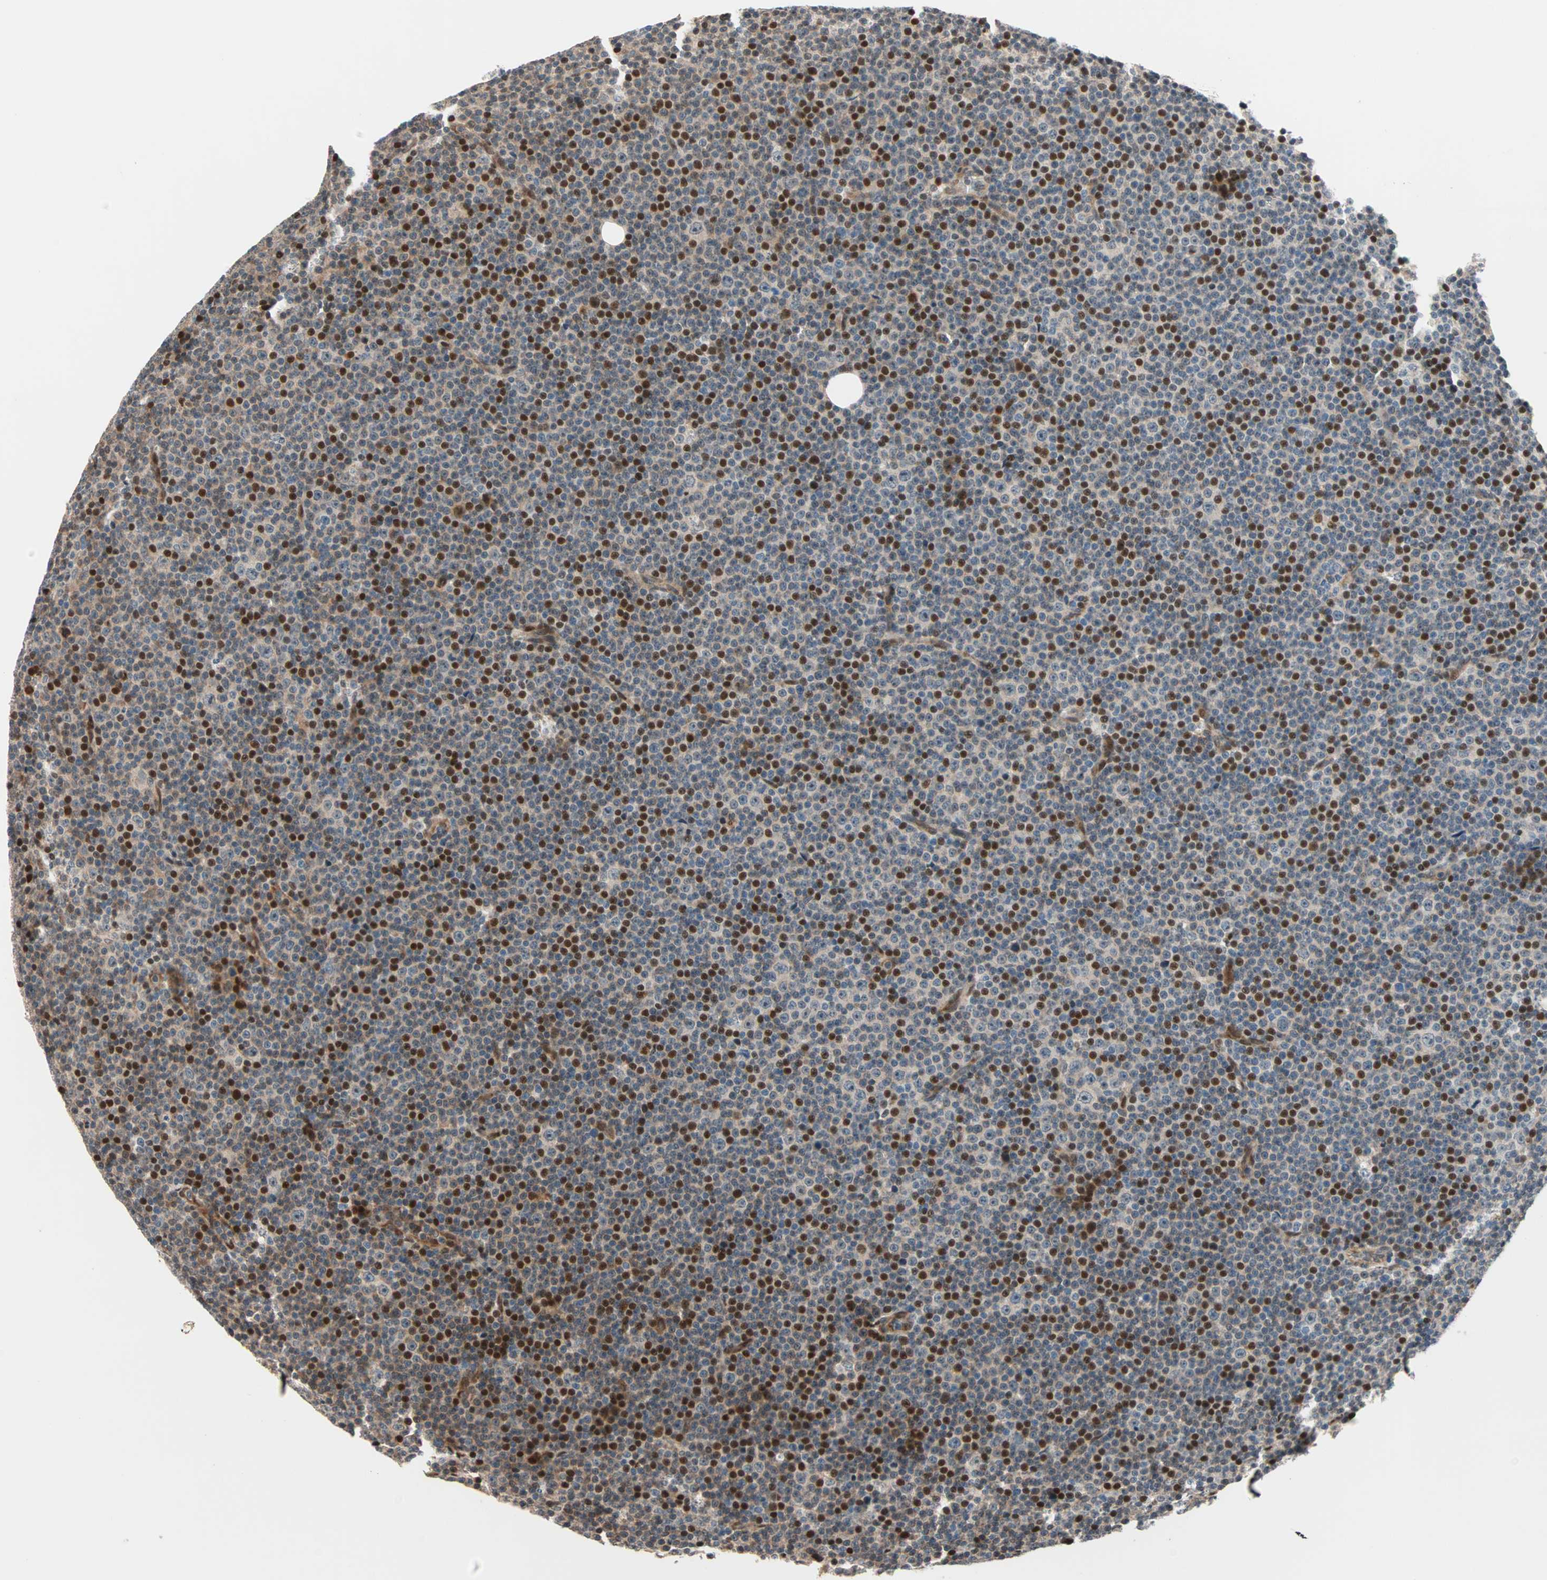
{"staining": {"intensity": "strong", "quantity": "25%-75%", "location": "nuclear"}, "tissue": "lymphoma", "cell_type": "Tumor cells", "image_type": "cancer", "snomed": [{"axis": "morphology", "description": "Malignant lymphoma, non-Hodgkin's type, Low grade"}, {"axis": "topography", "description": "Lymph node"}], "caption": "The histopathology image displays immunohistochemical staining of lymphoma. There is strong nuclear positivity is seen in approximately 25%-75% of tumor cells.", "gene": "HECW1", "patient": {"sex": "female", "age": 67}}